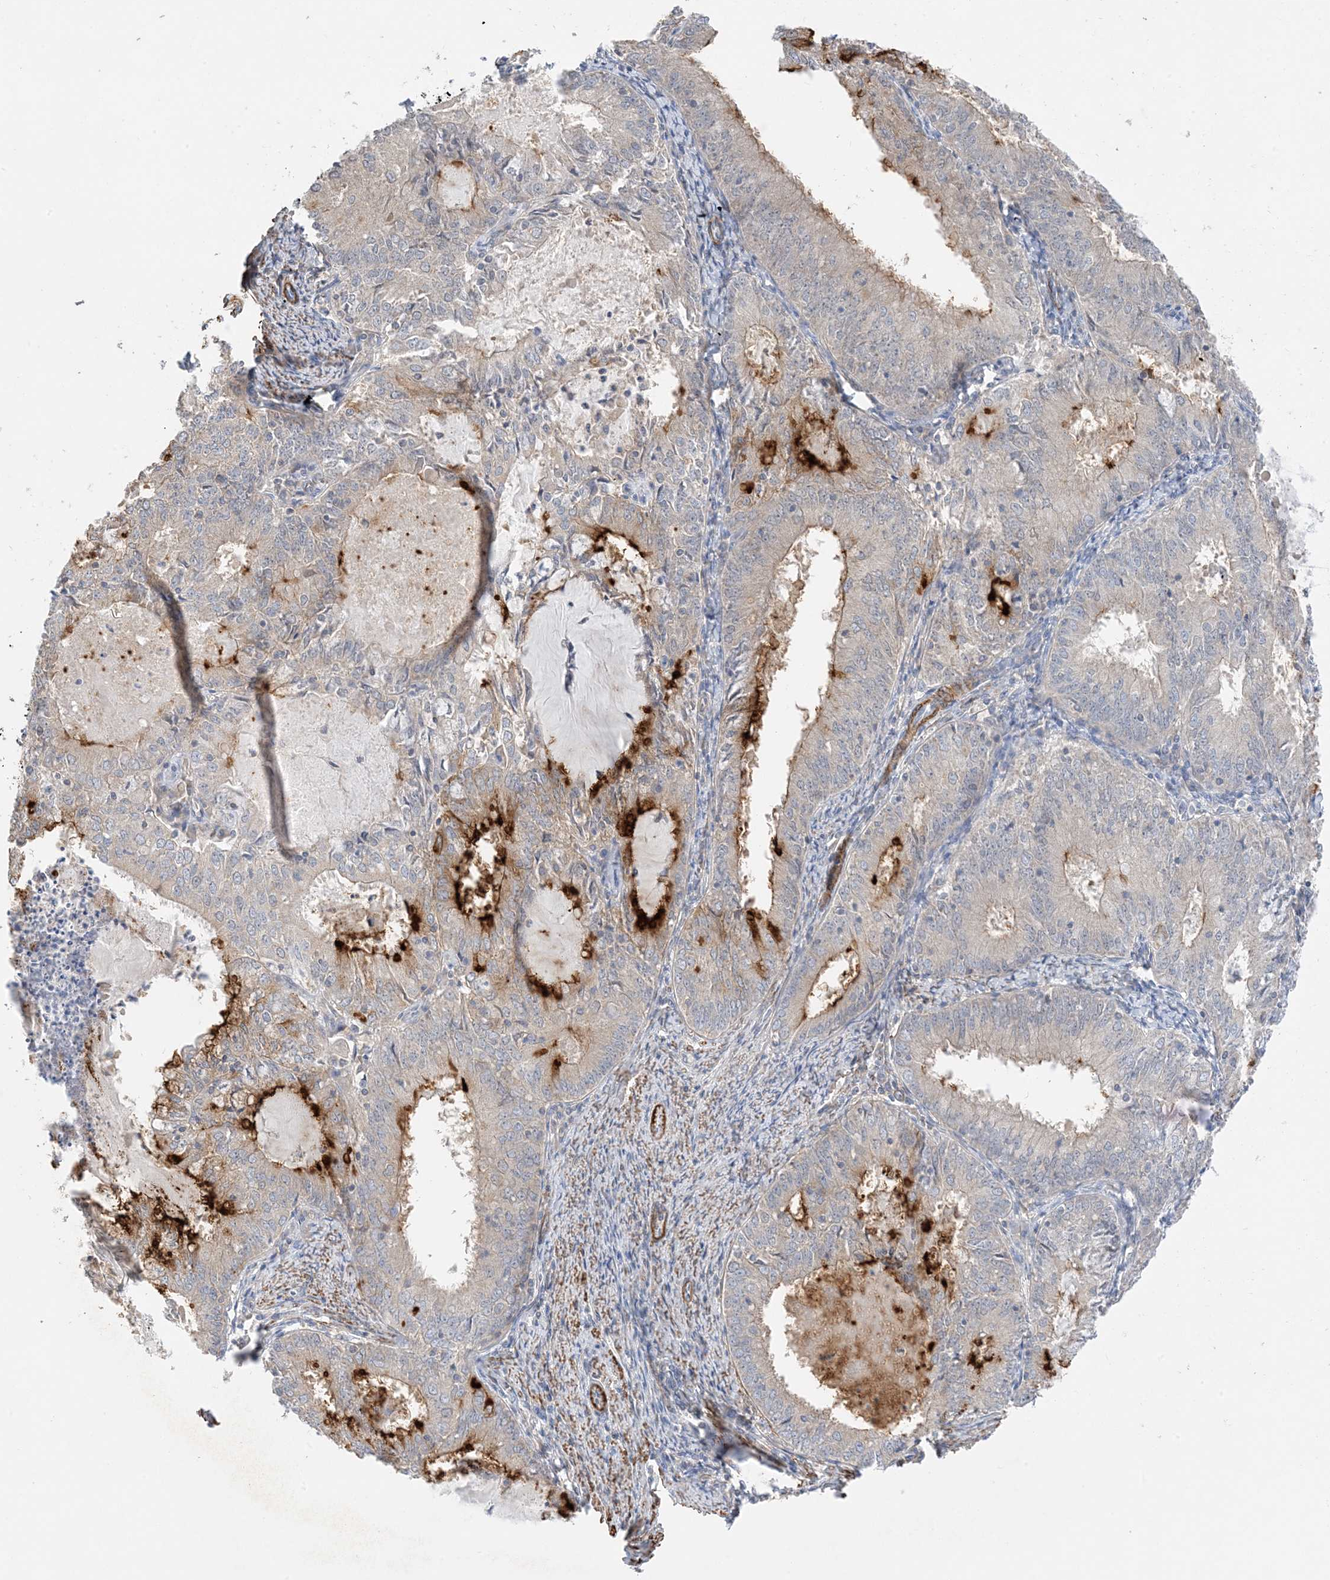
{"staining": {"intensity": "strong", "quantity": "<25%", "location": "cytoplasmic/membranous"}, "tissue": "endometrial cancer", "cell_type": "Tumor cells", "image_type": "cancer", "snomed": [{"axis": "morphology", "description": "Adenocarcinoma, NOS"}, {"axis": "topography", "description": "Endometrium"}], "caption": "Endometrial adenocarcinoma stained for a protein (brown) exhibits strong cytoplasmic/membranous positive expression in about <25% of tumor cells.", "gene": "KIFBP", "patient": {"sex": "female", "age": 57}}